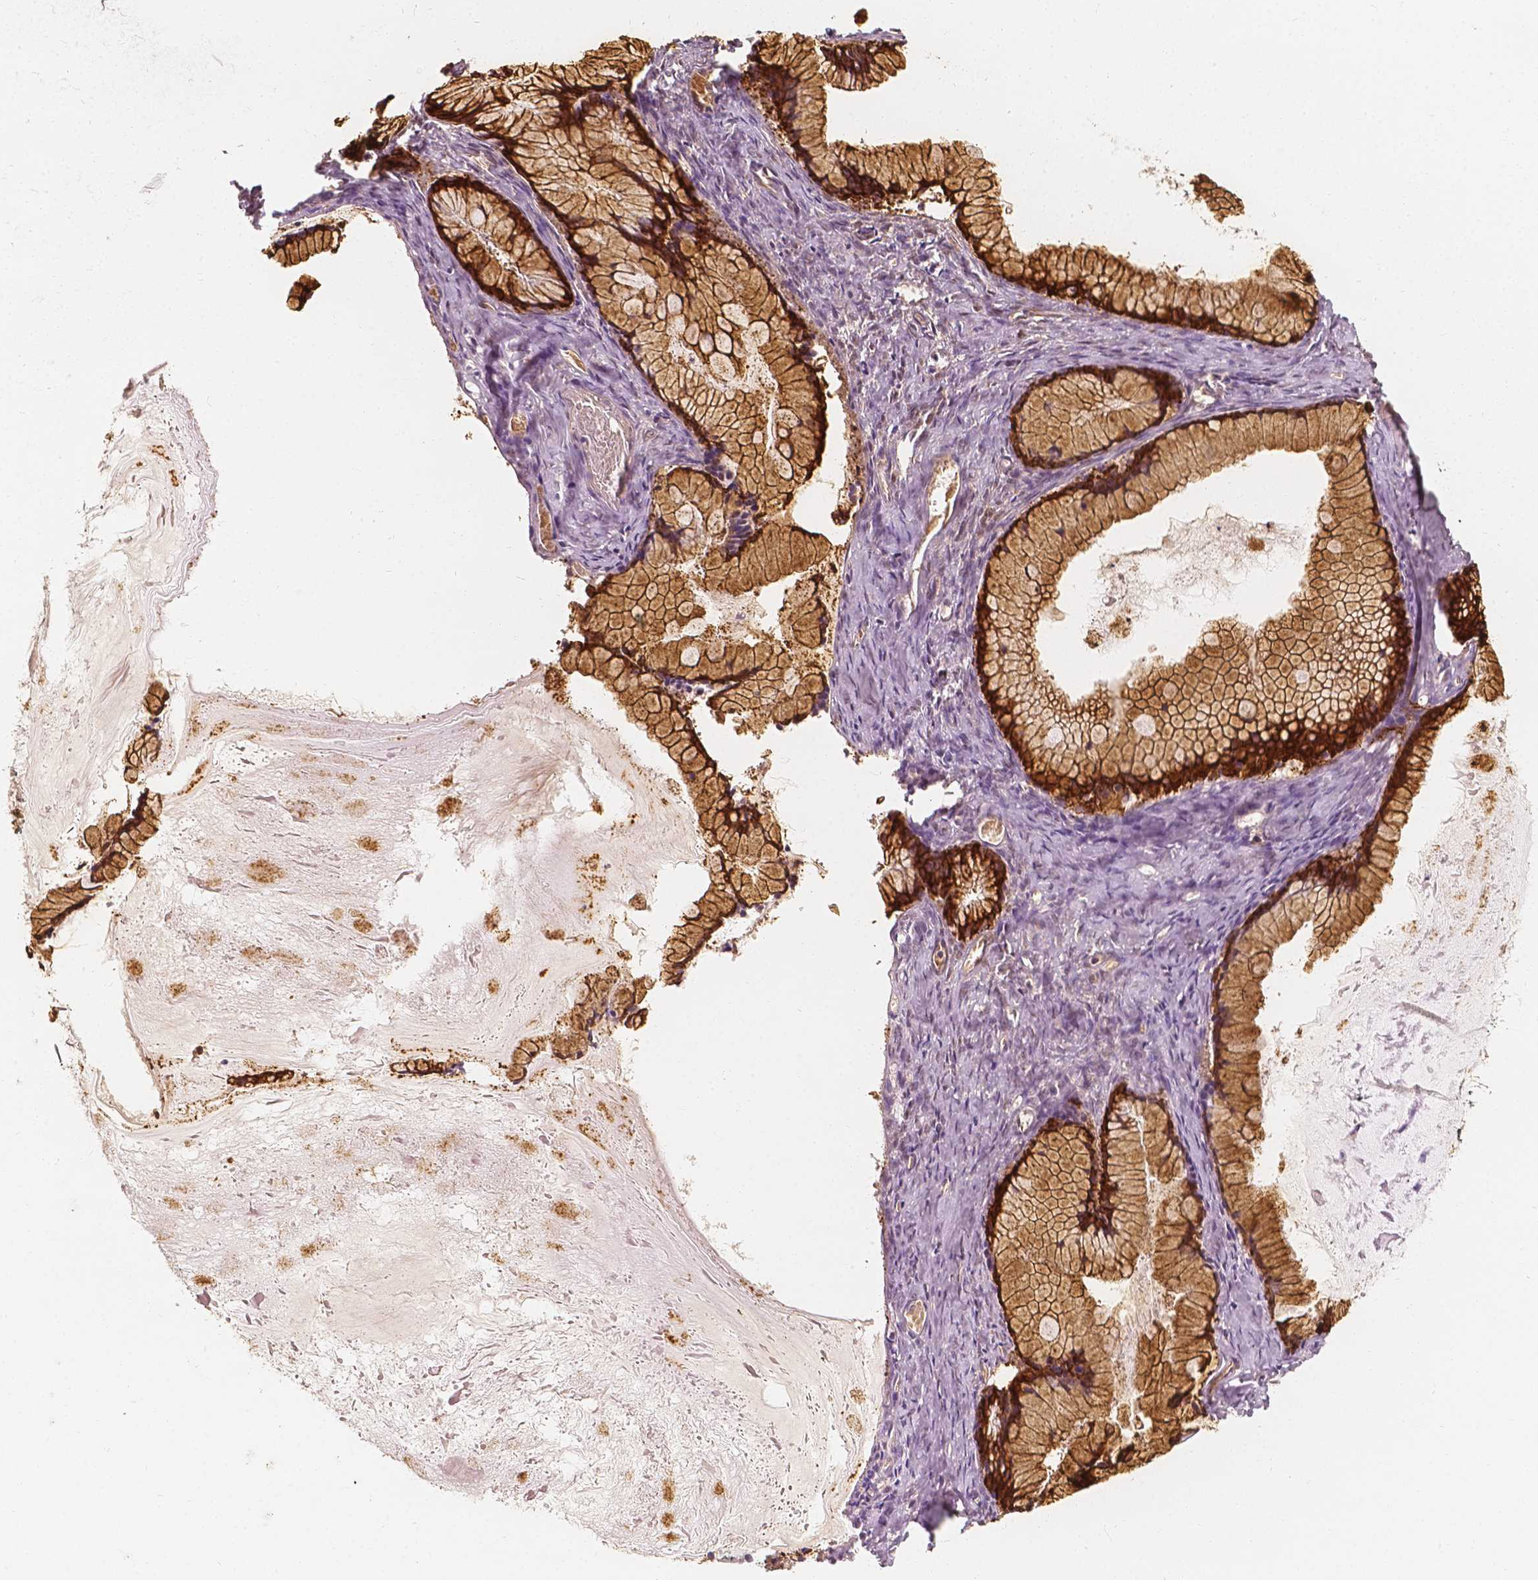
{"staining": {"intensity": "strong", "quantity": ">75%", "location": "cytoplasmic/membranous"}, "tissue": "ovarian cancer", "cell_type": "Tumor cells", "image_type": "cancer", "snomed": [{"axis": "morphology", "description": "Cystadenocarcinoma, mucinous, NOS"}, {"axis": "topography", "description": "Ovary"}], "caption": "Strong cytoplasmic/membranous positivity is seen in approximately >75% of tumor cells in ovarian cancer.", "gene": "SHPK", "patient": {"sex": "female", "age": 41}}